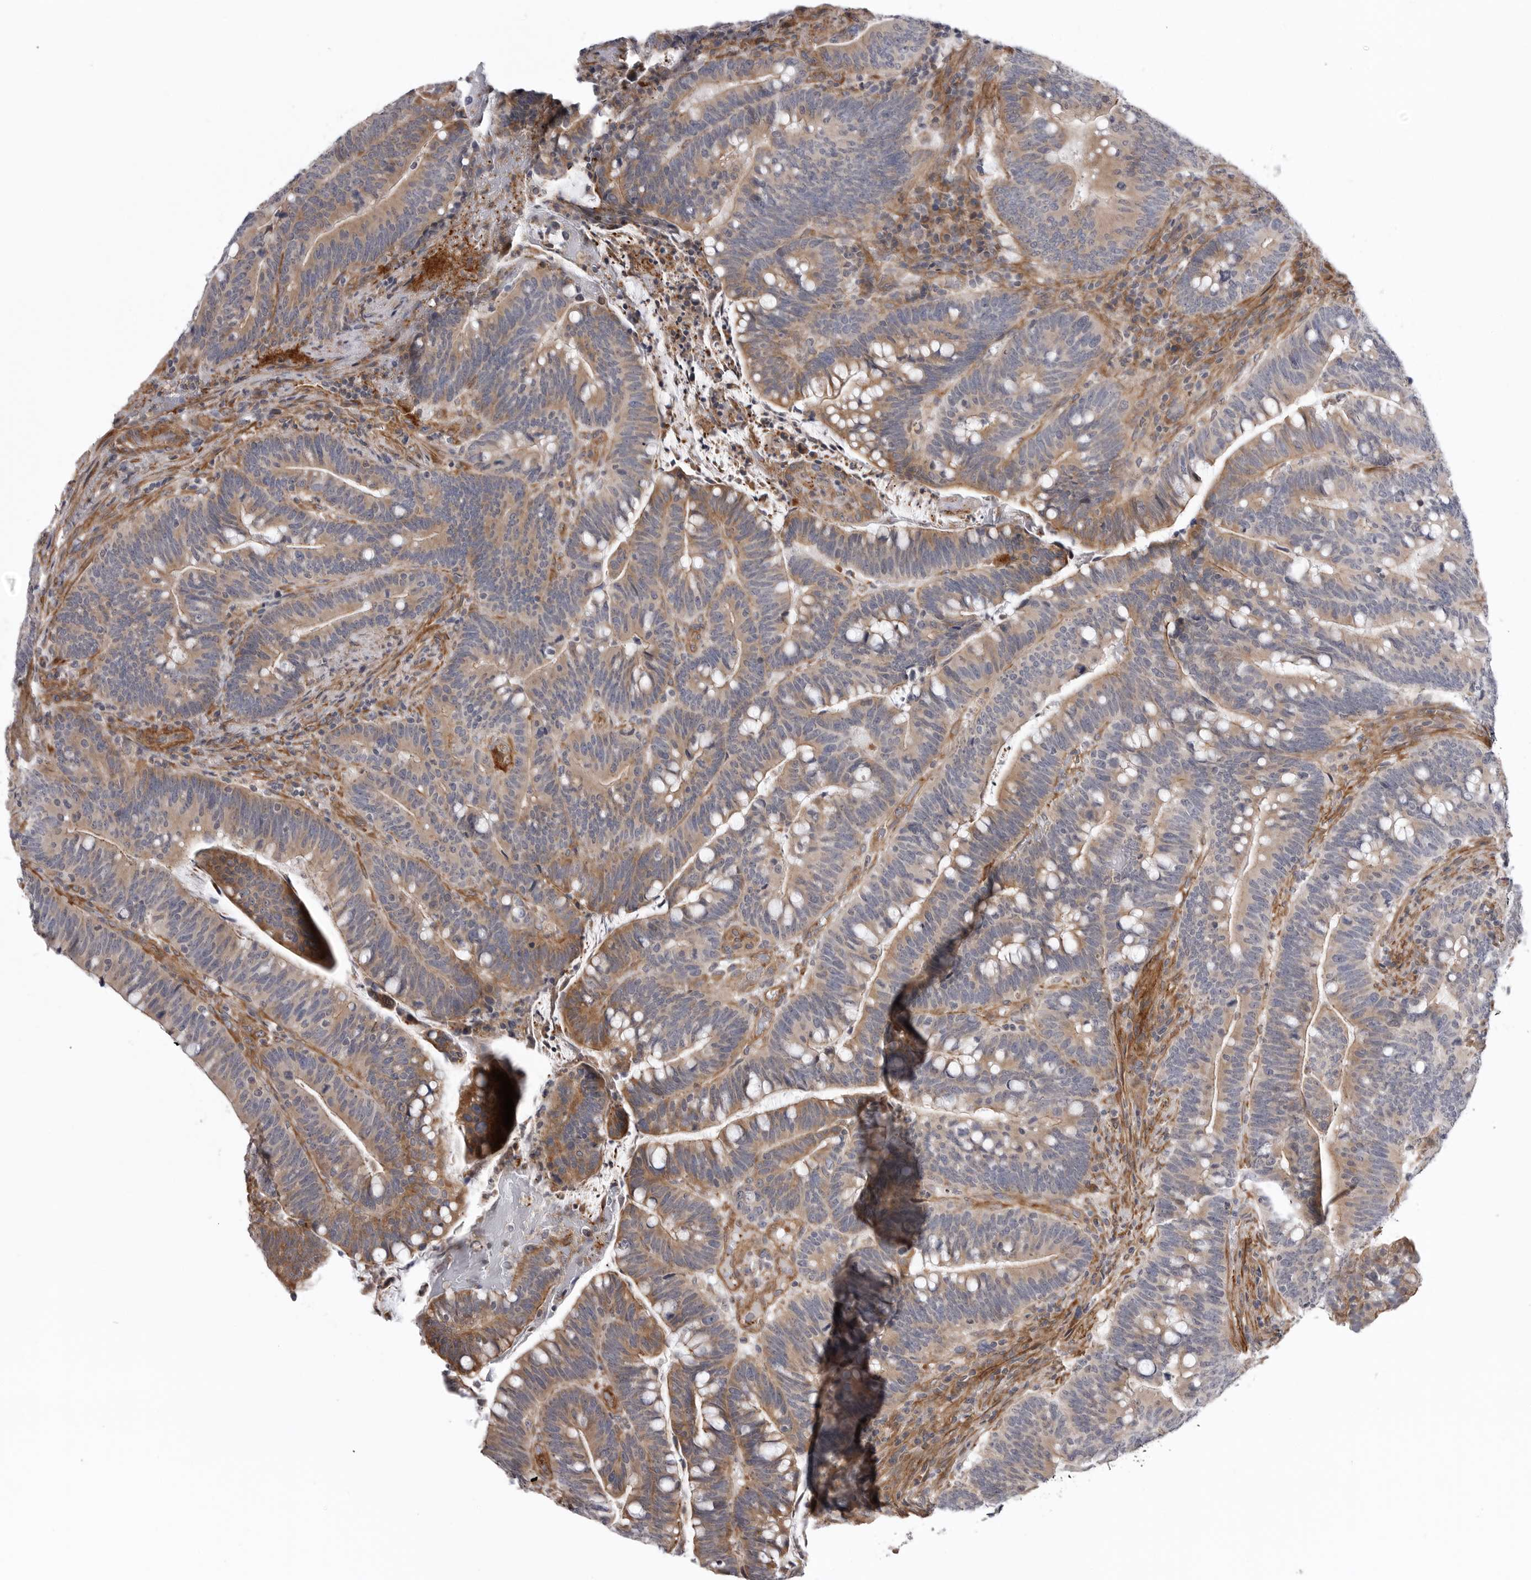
{"staining": {"intensity": "moderate", "quantity": "25%-75%", "location": "cytoplasmic/membranous"}, "tissue": "colorectal cancer", "cell_type": "Tumor cells", "image_type": "cancer", "snomed": [{"axis": "morphology", "description": "Adenocarcinoma, NOS"}, {"axis": "topography", "description": "Colon"}], "caption": "The histopathology image exhibits staining of colorectal adenocarcinoma, revealing moderate cytoplasmic/membranous protein staining (brown color) within tumor cells.", "gene": "SCP2", "patient": {"sex": "female", "age": 66}}